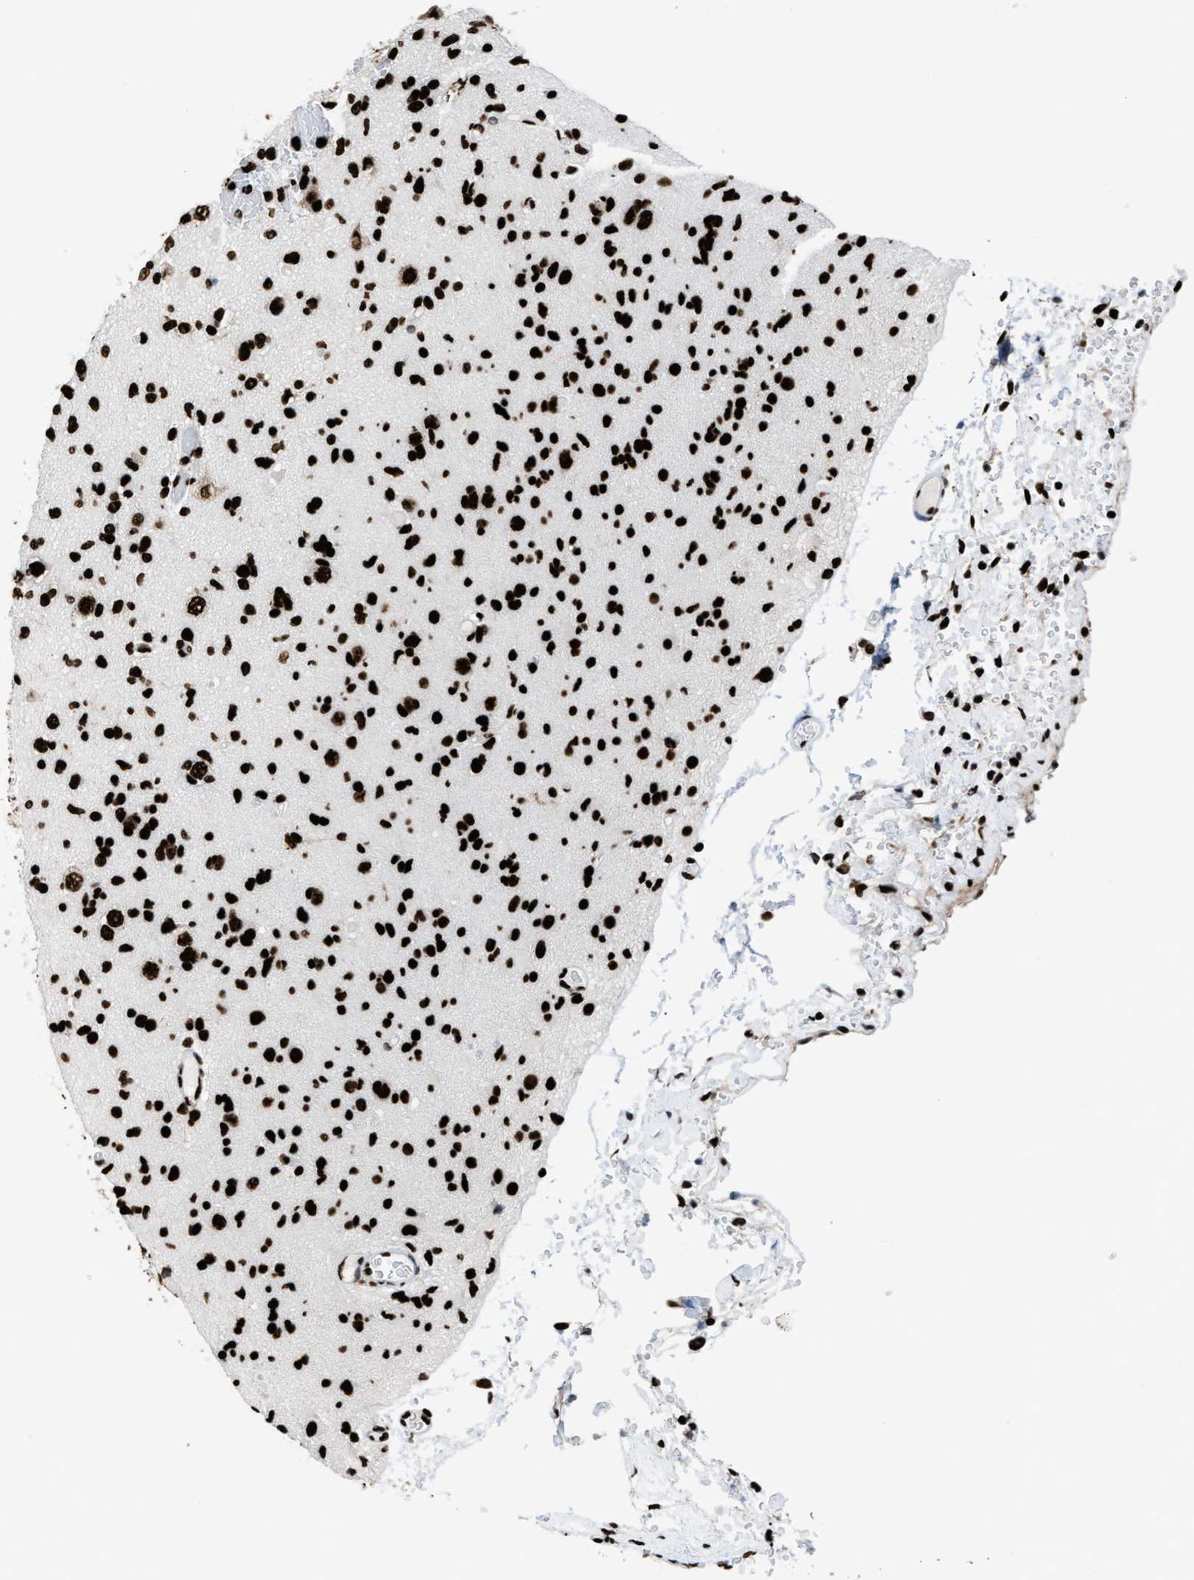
{"staining": {"intensity": "strong", "quantity": ">75%", "location": "nuclear"}, "tissue": "glioma", "cell_type": "Tumor cells", "image_type": "cancer", "snomed": [{"axis": "morphology", "description": "Glioma, malignant, Low grade"}, {"axis": "topography", "description": "Brain"}], "caption": "An image of glioma stained for a protein exhibits strong nuclear brown staining in tumor cells.", "gene": "HNRNPM", "patient": {"sex": "female", "age": 22}}